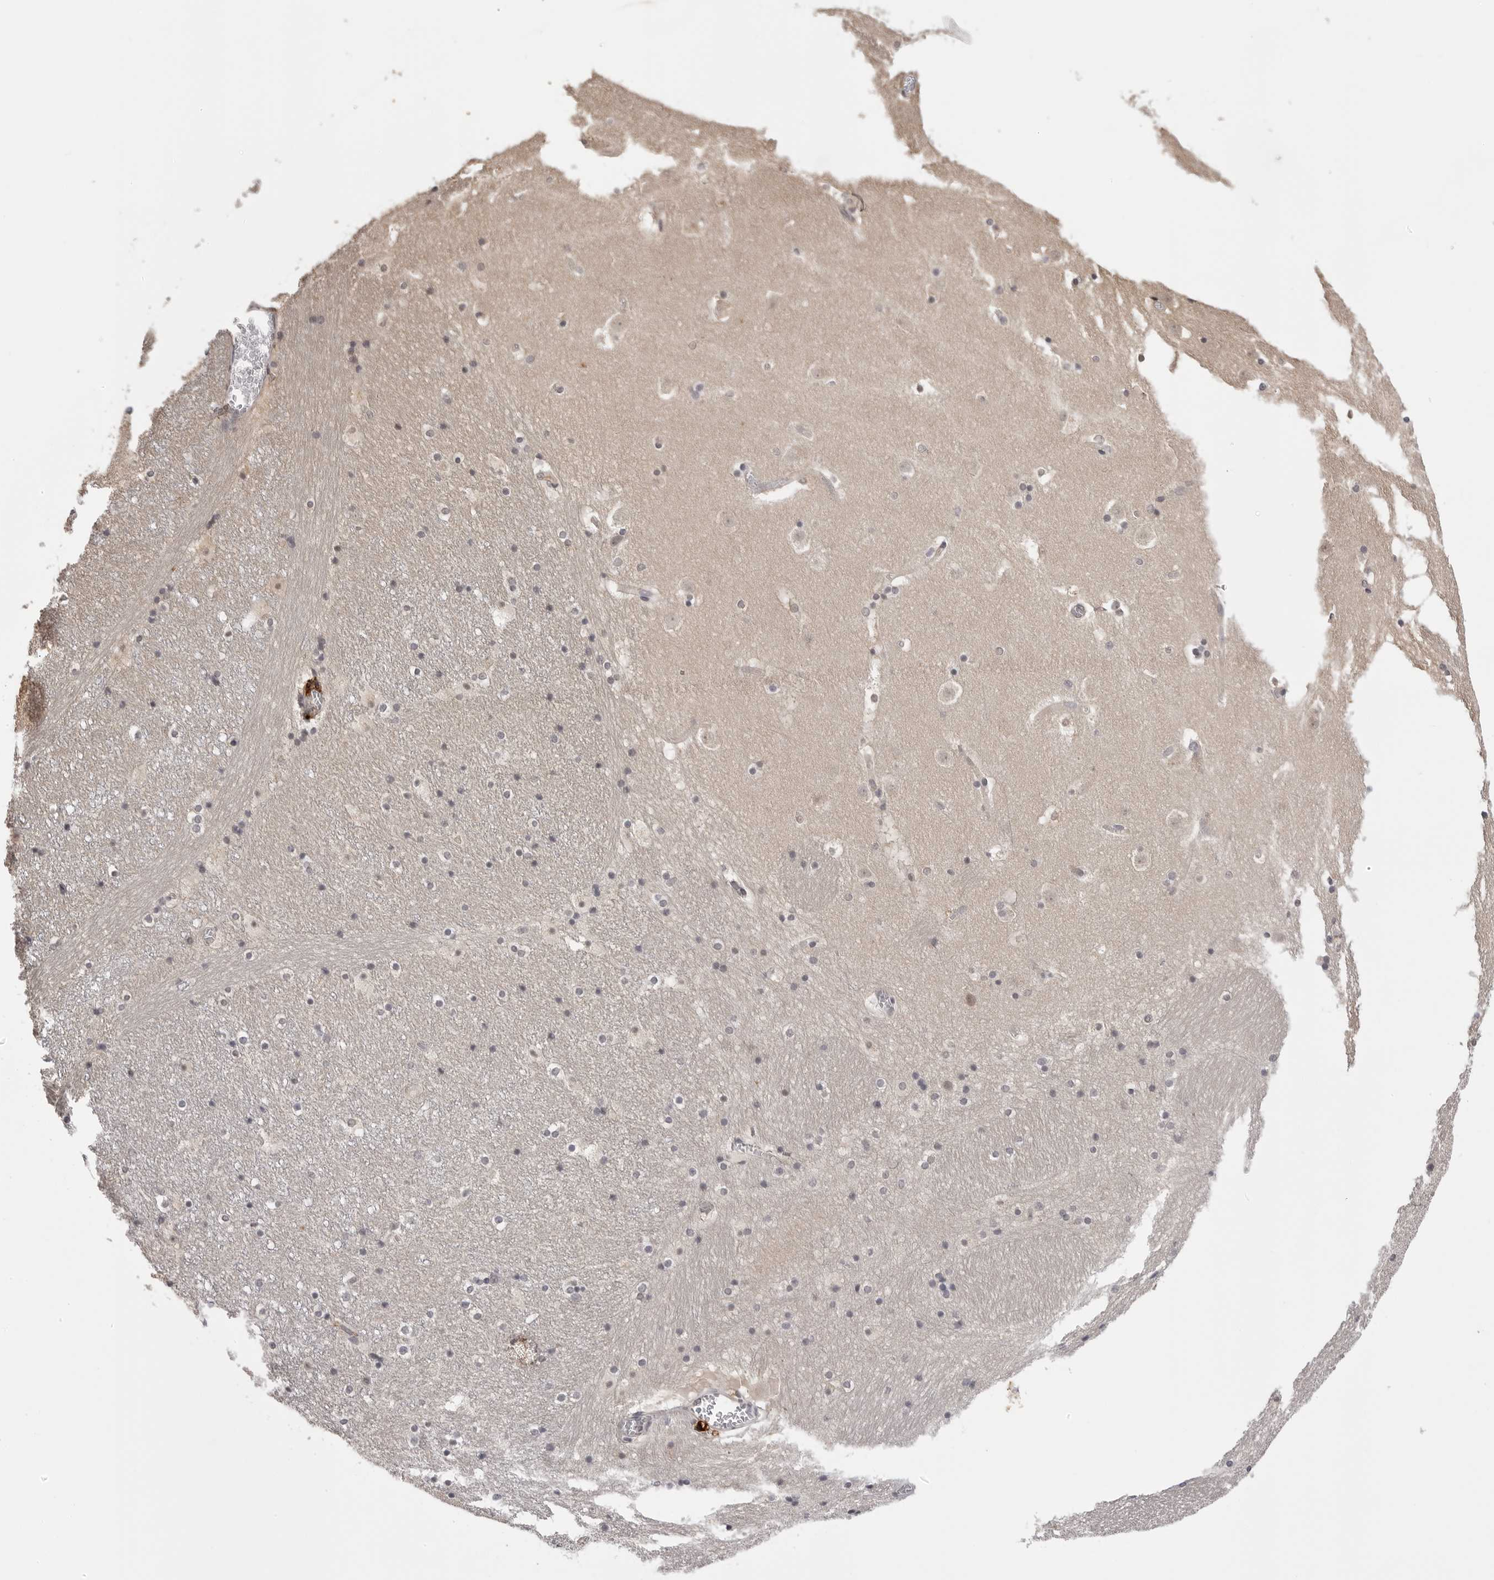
{"staining": {"intensity": "moderate", "quantity": "<25%", "location": "cytoplasmic/membranous"}, "tissue": "caudate", "cell_type": "Glial cells", "image_type": "normal", "snomed": [{"axis": "morphology", "description": "Normal tissue, NOS"}, {"axis": "topography", "description": "Lateral ventricle wall"}], "caption": "This micrograph exhibits immunohistochemistry staining of benign caudate, with low moderate cytoplasmic/membranous staining in approximately <25% of glial cells.", "gene": "CDK20", "patient": {"sex": "male", "age": 45}}